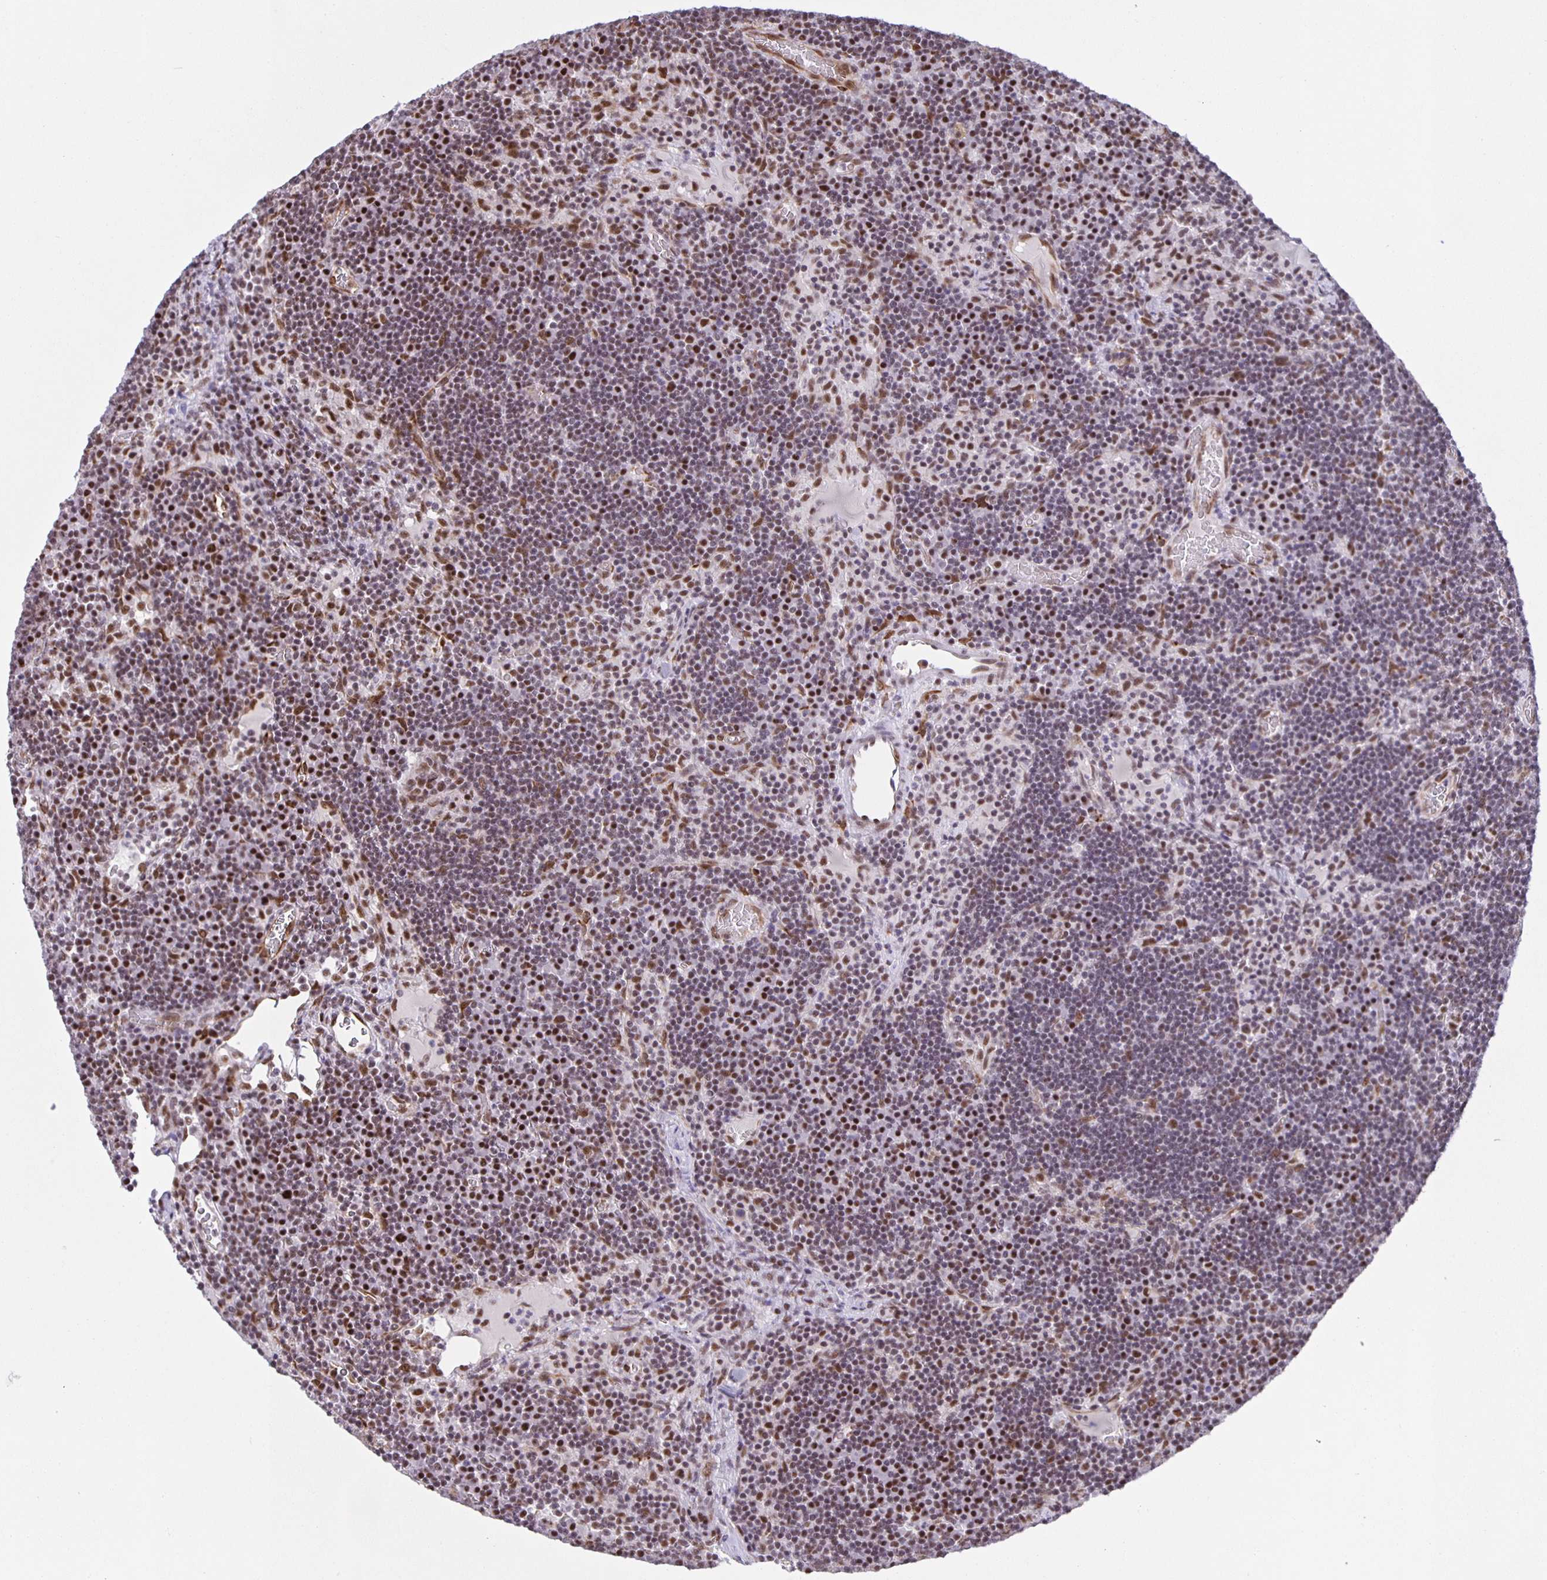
{"staining": {"intensity": "negative", "quantity": "none", "location": "none"}, "tissue": "lymph node", "cell_type": "Germinal center cells", "image_type": "normal", "snomed": [{"axis": "morphology", "description": "Normal tissue, NOS"}, {"axis": "topography", "description": "Lymph node"}], "caption": "This histopathology image is of benign lymph node stained with immunohistochemistry to label a protein in brown with the nuclei are counter-stained blue. There is no expression in germinal center cells.", "gene": "ZRANB2", "patient": {"sex": "male", "age": 67}}